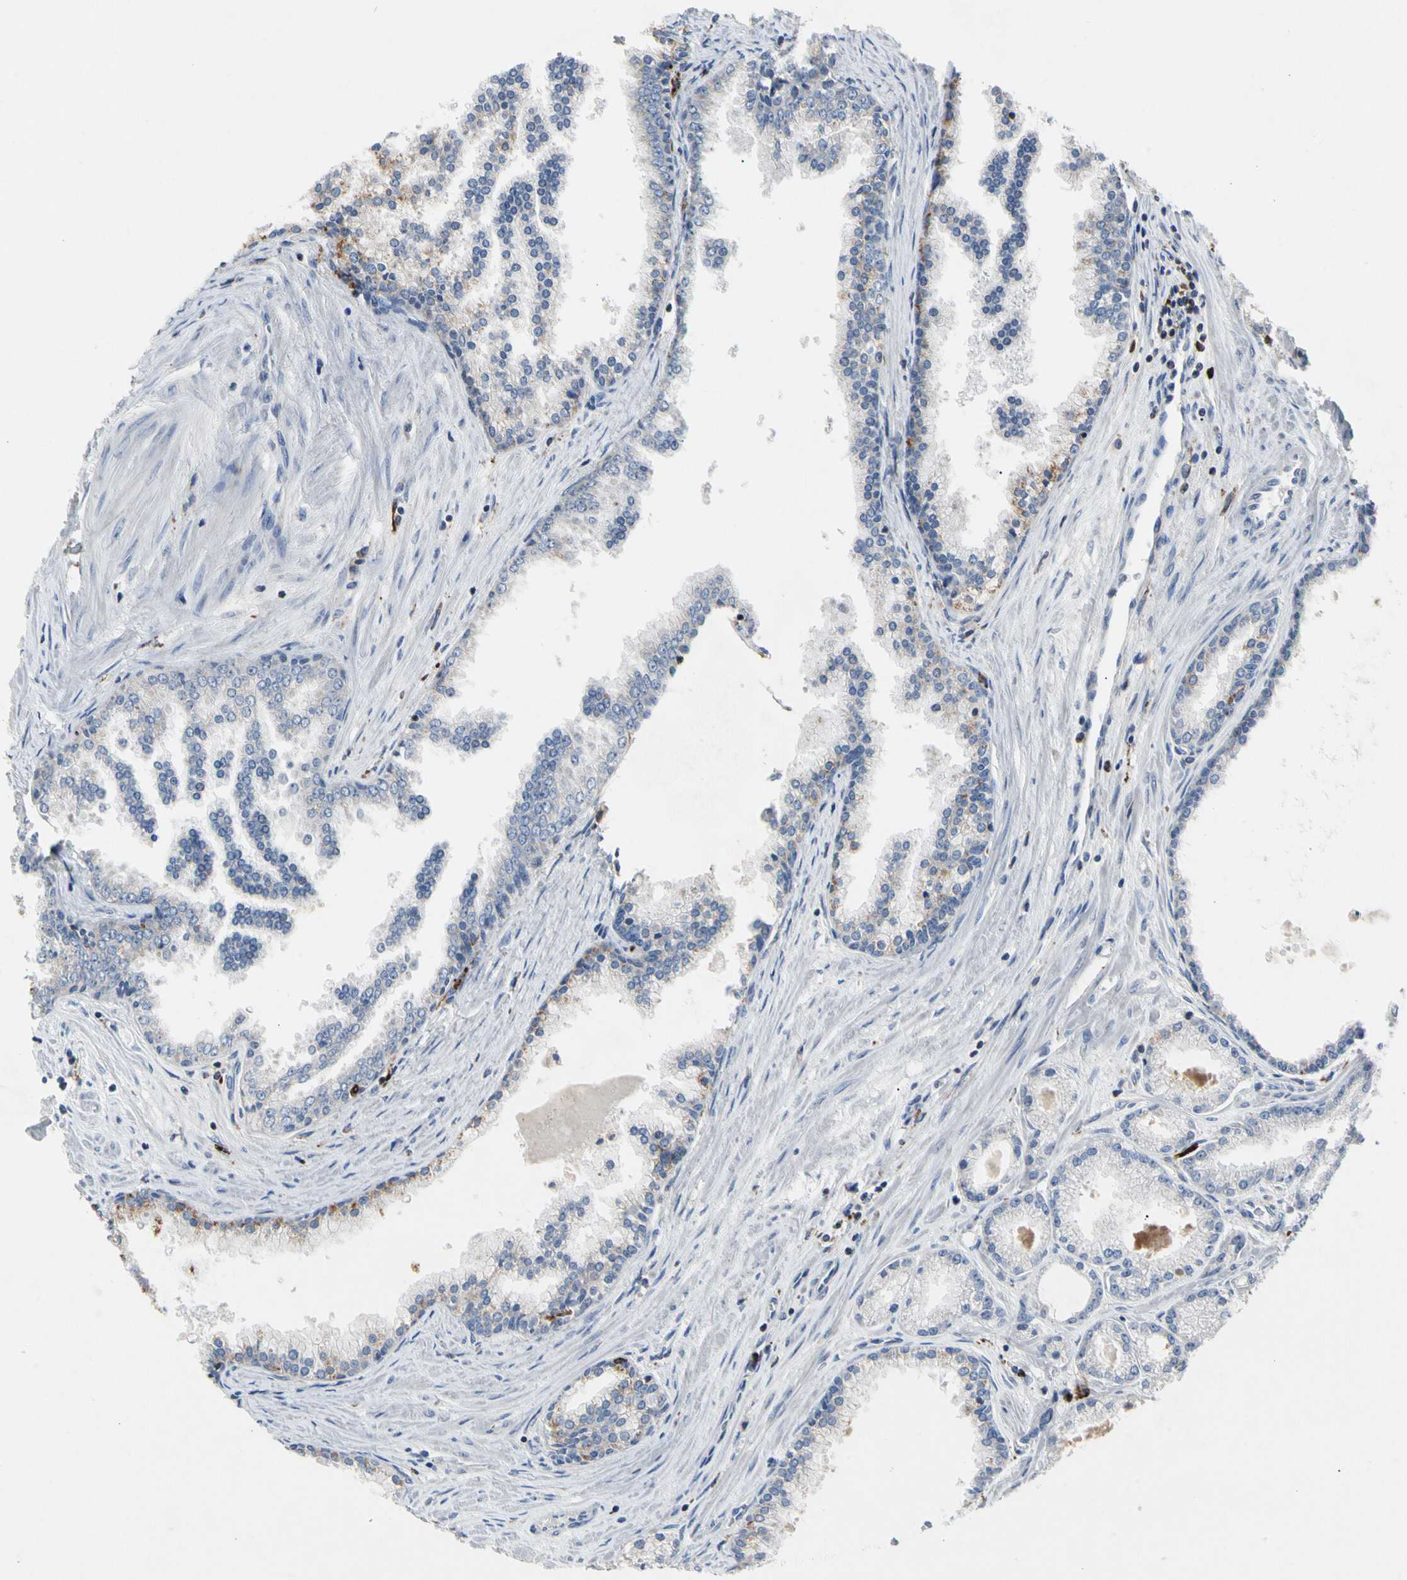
{"staining": {"intensity": "negative", "quantity": "none", "location": "none"}, "tissue": "prostate cancer", "cell_type": "Tumor cells", "image_type": "cancer", "snomed": [{"axis": "morphology", "description": "Adenocarcinoma, High grade"}, {"axis": "topography", "description": "Prostate"}], "caption": "Immunohistochemistry histopathology image of neoplastic tissue: prostate cancer (adenocarcinoma (high-grade)) stained with DAB (3,3'-diaminobenzidine) displays no significant protein positivity in tumor cells.", "gene": "ADA2", "patient": {"sex": "male", "age": 61}}